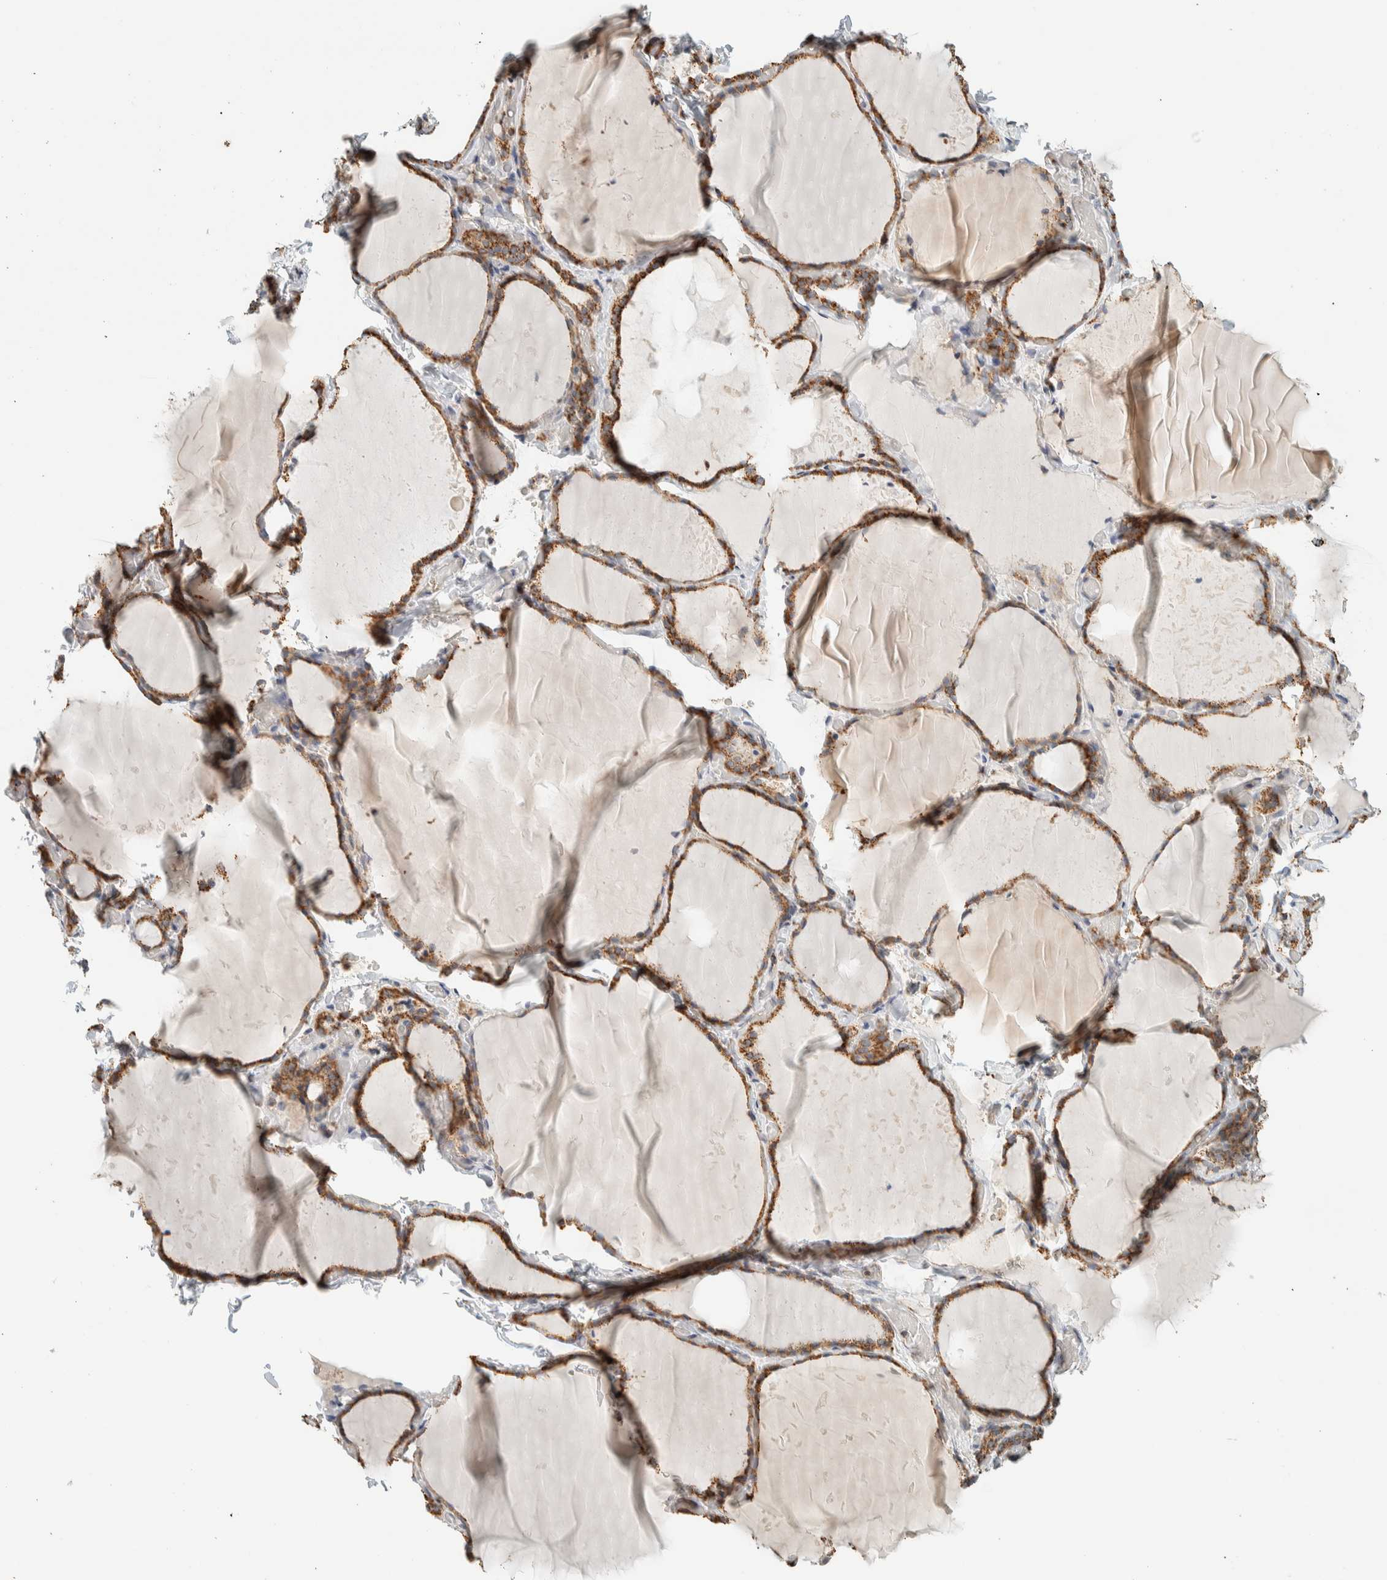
{"staining": {"intensity": "moderate", "quantity": ">75%", "location": "cytoplasmic/membranous"}, "tissue": "thyroid gland", "cell_type": "Glandular cells", "image_type": "normal", "snomed": [{"axis": "morphology", "description": "Normal tissue, NOS"}, {"axis": "topography", "description": "Thyroid gland"}], "caption": "DAB (3,3'-diaminobenzidine) immunohistochemical staining of unremarkable human thyroid gland exhibits moderate cytoplasmic/membranous protein expression in about >75% of glandular cells.", "gene": "ZNF454", "patient": {"sex": "female", "age": 22}}